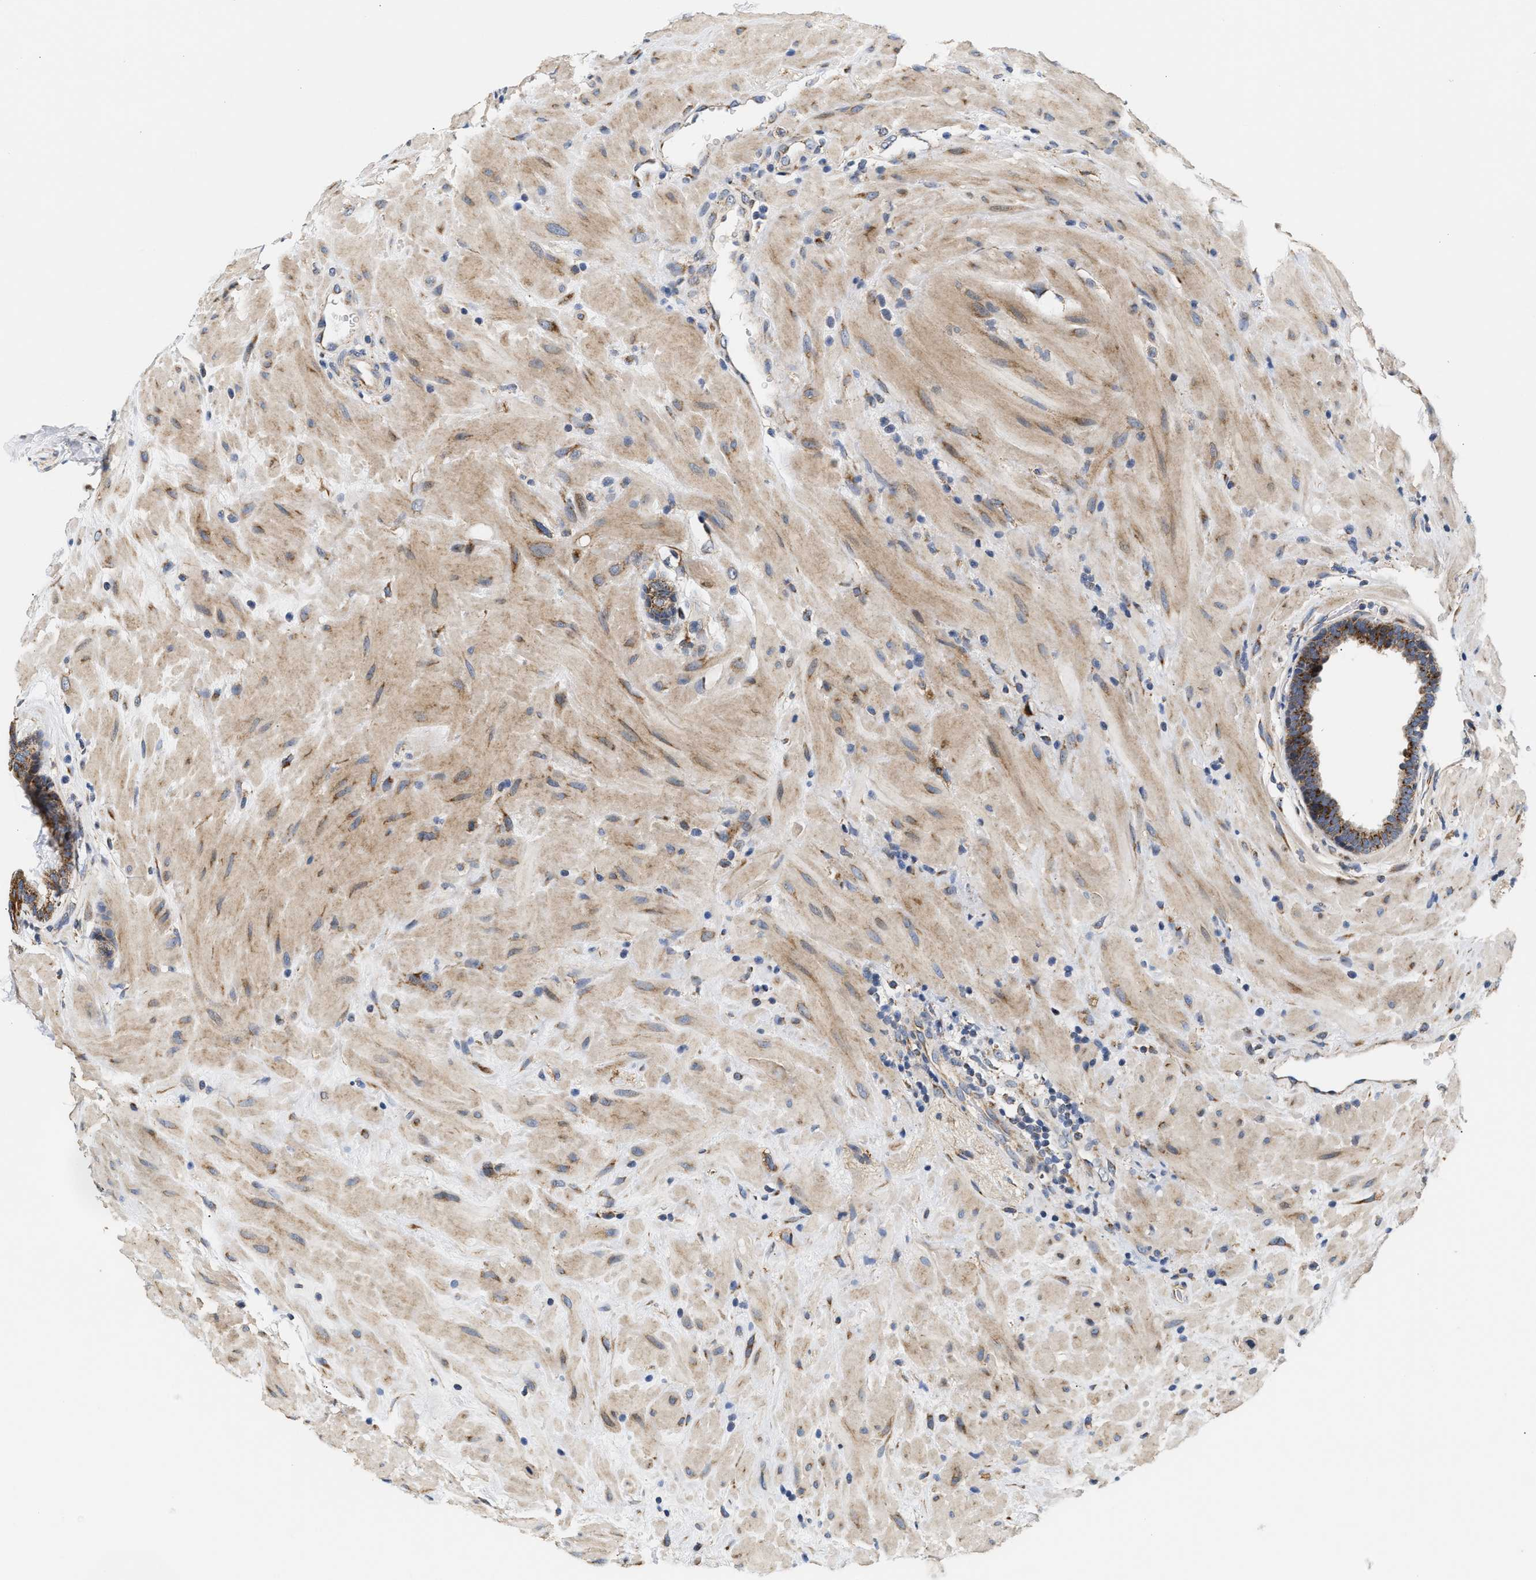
{"staining": {"intensity": "moderate", "quantity": ">75%", "location": "cytoplasmic/membranous"}, "tissue": "prostate", "cell_type": "Glandular cells", "image_type": "normal", "snomed": [{"axis": "morphology", "description": "Normal tissue, NOS"}, {"axis": "topography", "description": "Prostate"}], "caption": "Approximately >75% of glandular cells in unremarkable human prostate reveal moderate cytoplasmic/membranous protein staining as visualized by brown immunohistochemical staining.", "gene": "TMEM168", "patient": {"sex": "male", "age": 51}}